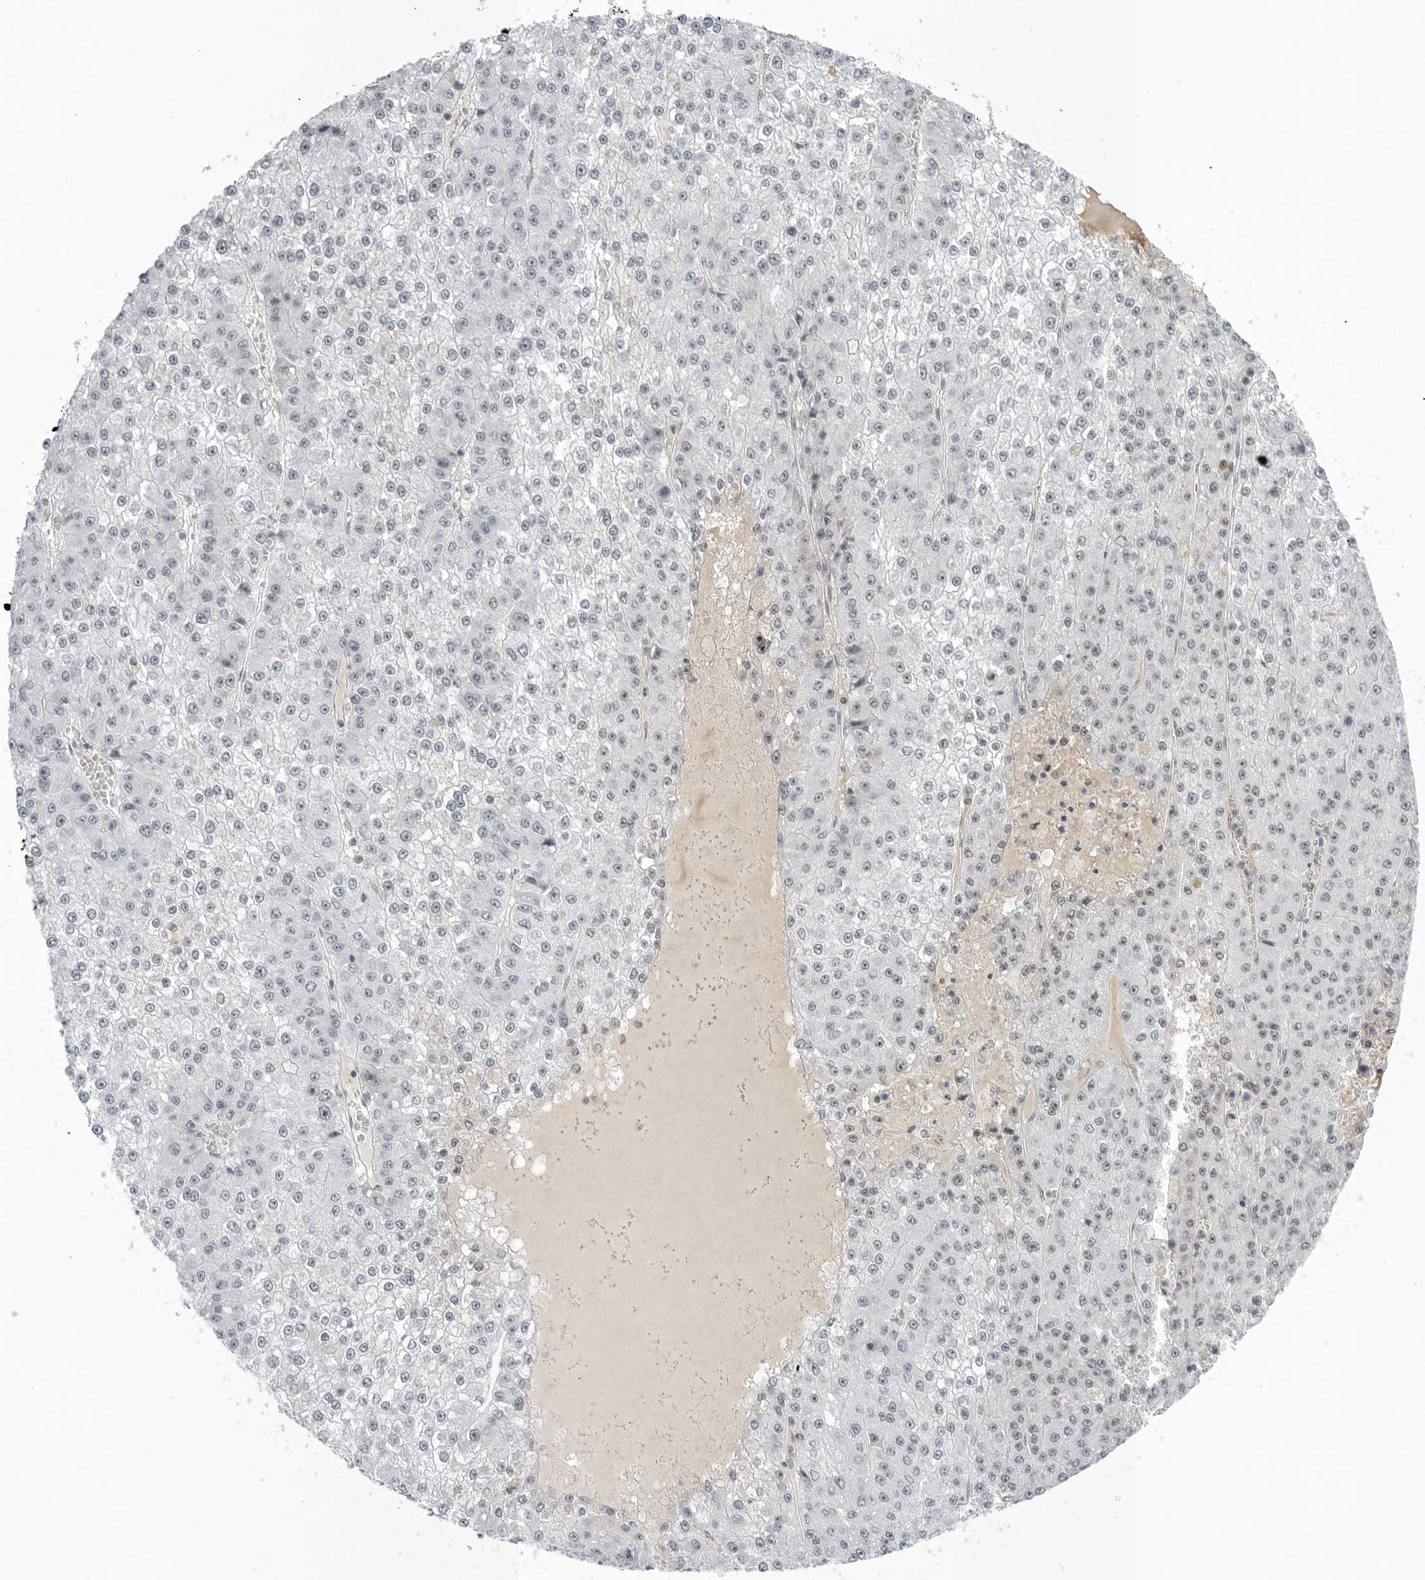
{"staining": {"intensity": "negative", "quantity": "none", "location": "none"}, "tissue": "liver cancer", "cell_type": "Tumor cells", "image_type": "cancer", "snomed": [{"axis": "morphology", "description": "Carcinoma, Hepatocellular, NOS"}, {"axis": "topography", "description": "Liver"}], "caption": "DAB immunohistochemical staining of human liver cancer (hepatocellular carcinoma) exhibits no significant positivity in tumor cells. Nuclei are stained in blue.", "gene": "WRAP53", "patient": {"sex": "female", "age": 73}}